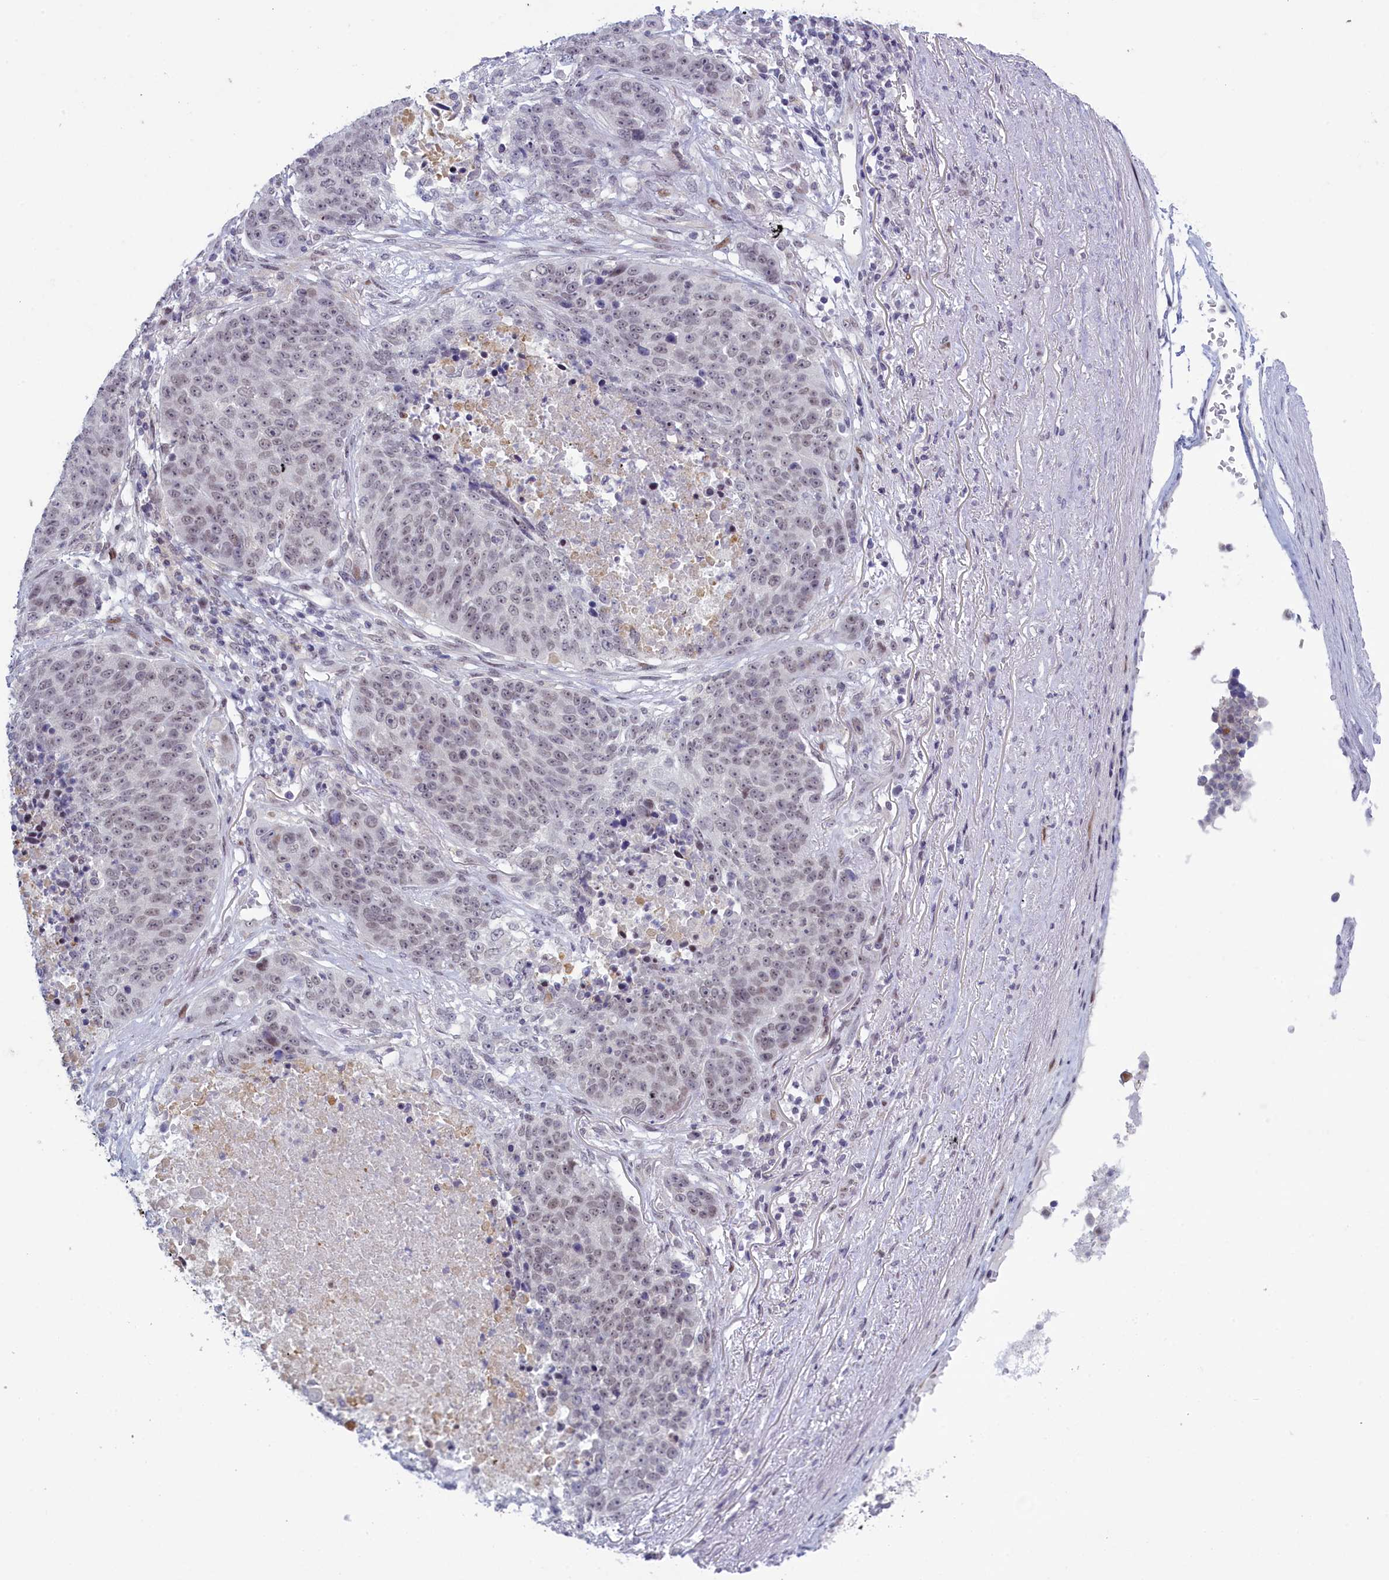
{"staining": {"intensity": "negative", "quantity": "none", "location": "none"}, "tissue": "lung cancer", "cell_type": "Tumor cells", "image_type": "cancer", "snomed": [{"axis": "morphology", "description": "Normal tissue, NOS"}, {"axis": "morphology", "description": "Squamous cell carcinoma, NOS"}, {"axis": "topography", "description": "Lymph node"}, {"axis": "topography", "description": "Lung"}], "caption": "High power microscopy histopathology image of an immunohistochemistry (IHC) micrograph of lung squamous cell carcinoma, revealing no significant staining in tumor cells. (Stains: DAB immunohistochemistry with hematoxylin counter stain, Microscopy: brightfield microscopy at high magnification).", "gene": "ATF7IP2", "patient": {"sex": "male", "age": 66}}